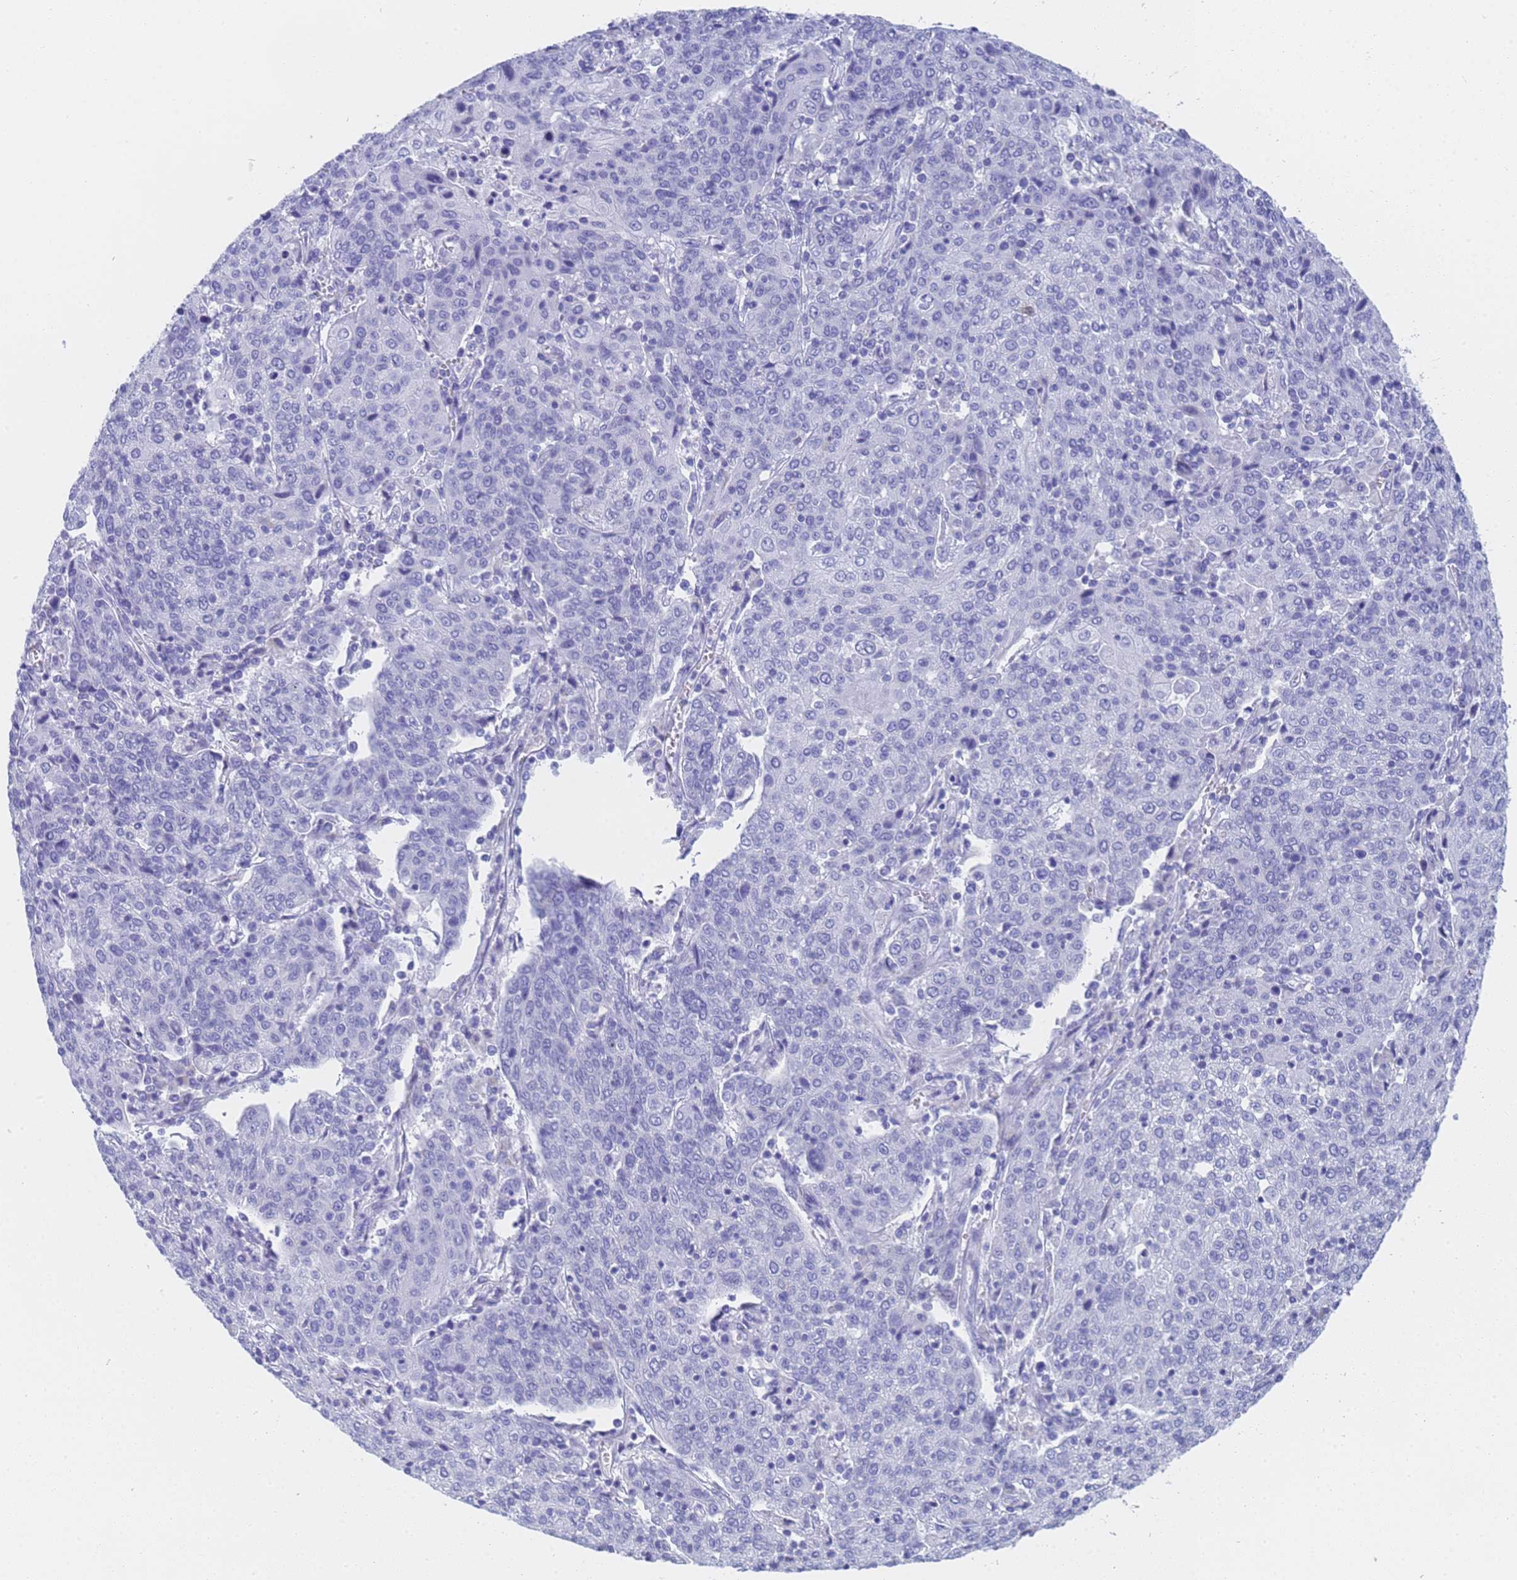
{"staining": {"intensity": "negative", "quantity": "none", "location": "none"}, "tissue": "cervical cancer", "cell_type": "Tumor cells", "image_type": "cancer", "snomed": [{"axis": "morphology", "description": "Squamous cell carcinoma, NOS"}, {"axis": "topography", "description": "Cervix"}], "caption": "Tumor cells are negative for brown protein staining in cervical cancer. Brightfield microscopy of immunohistochemistry stained with DAB (3,3'-diaminobenzidine) (brown) and hematoxylin (blue), captured at high magnification.", "gene": "STATH", "patient": {"sex": "female", "age": 67}}